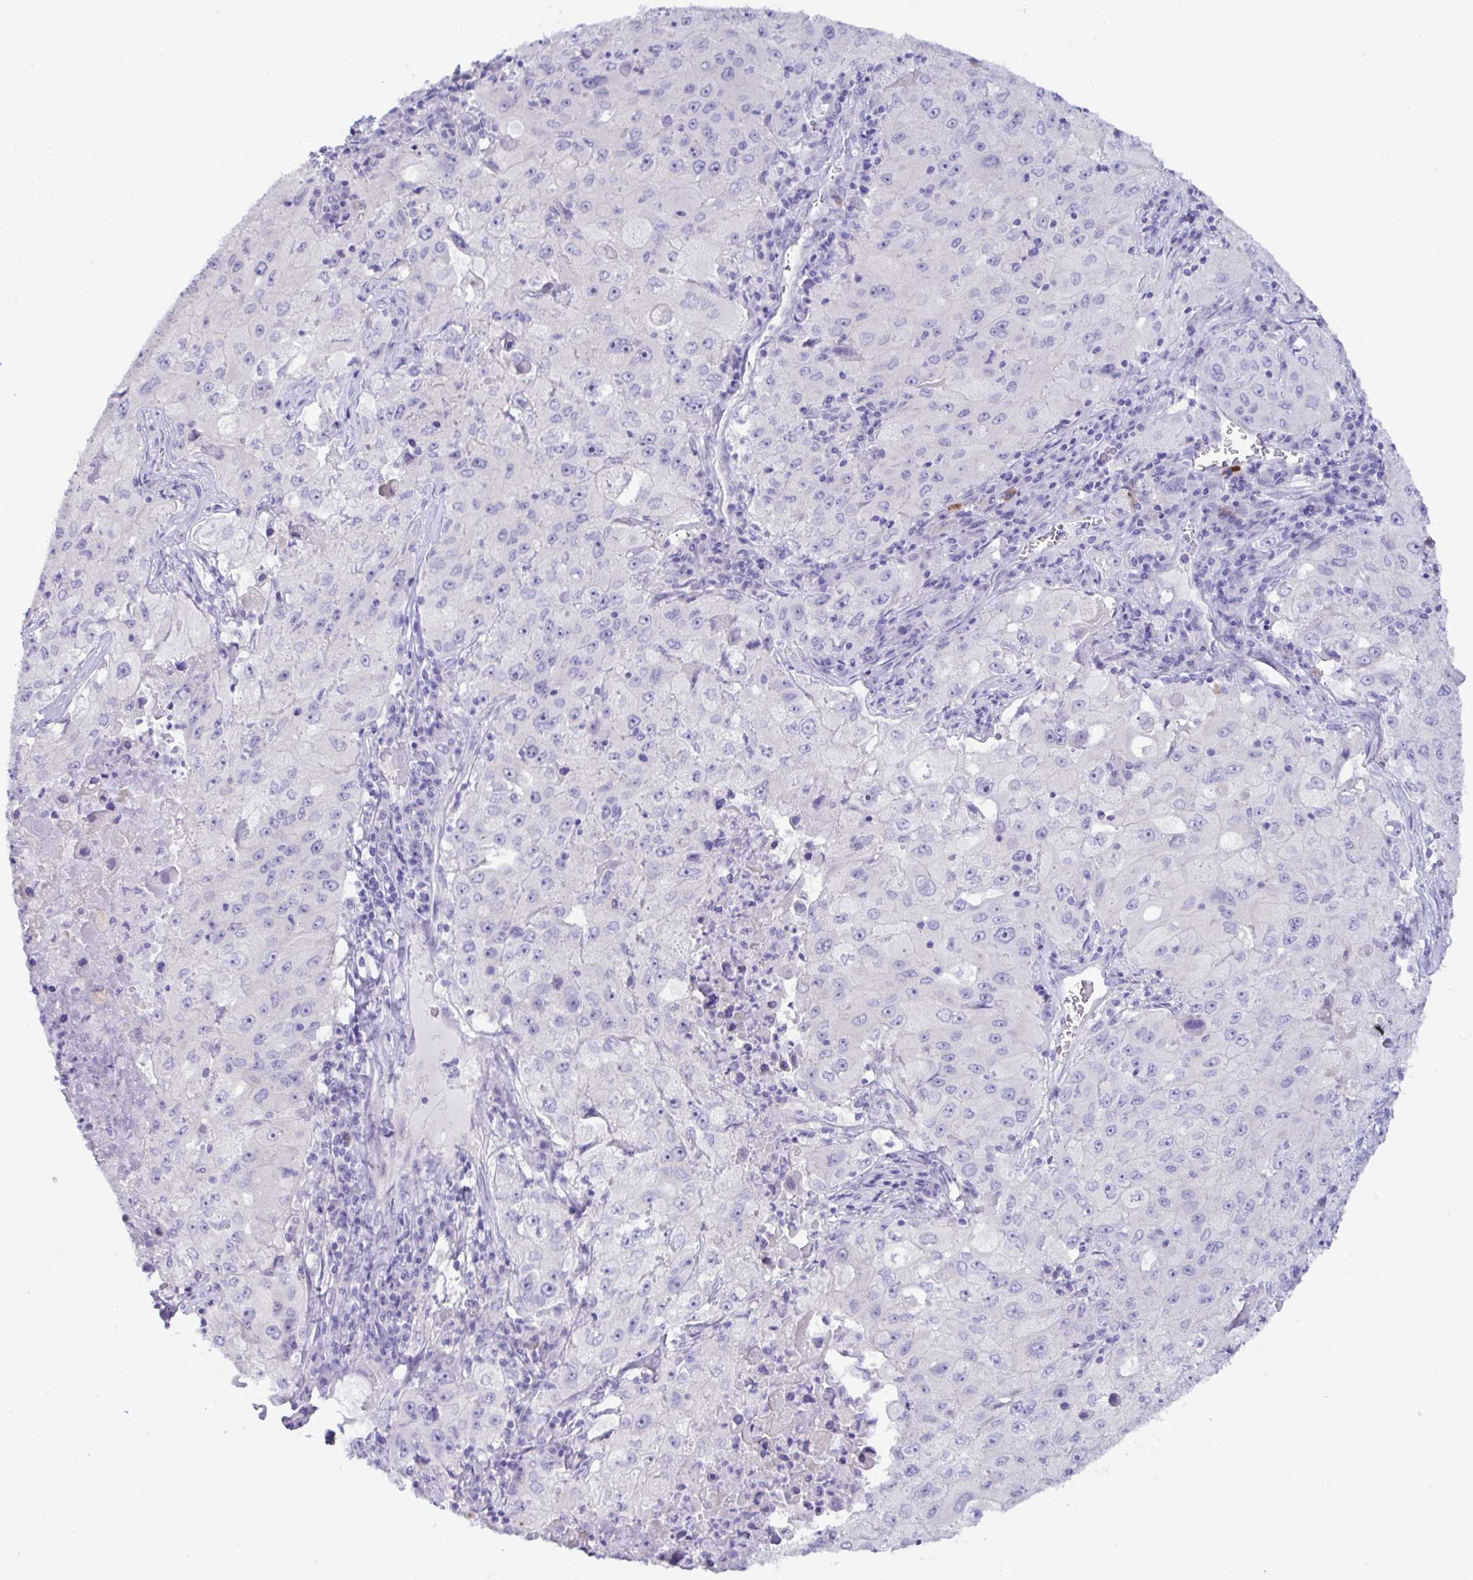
{"staining": {"intensity": "negative", "quantity": "none", "location": "none"}, "tissue": "lung cancer", "cell_type": "Tumor cells", "image_type": "cancer", "snomed": [{"axis": "morphology", "description": "Squamous cell carcinoma, NOS"}, {"axis": "topography", "description": "Lung"}], "caption": "Immunohistochemical staining of human lung cancer reveals no significant staining in tumor cells.", "gene": "MED11", "patient": {"sex": "male", "age": 63}}